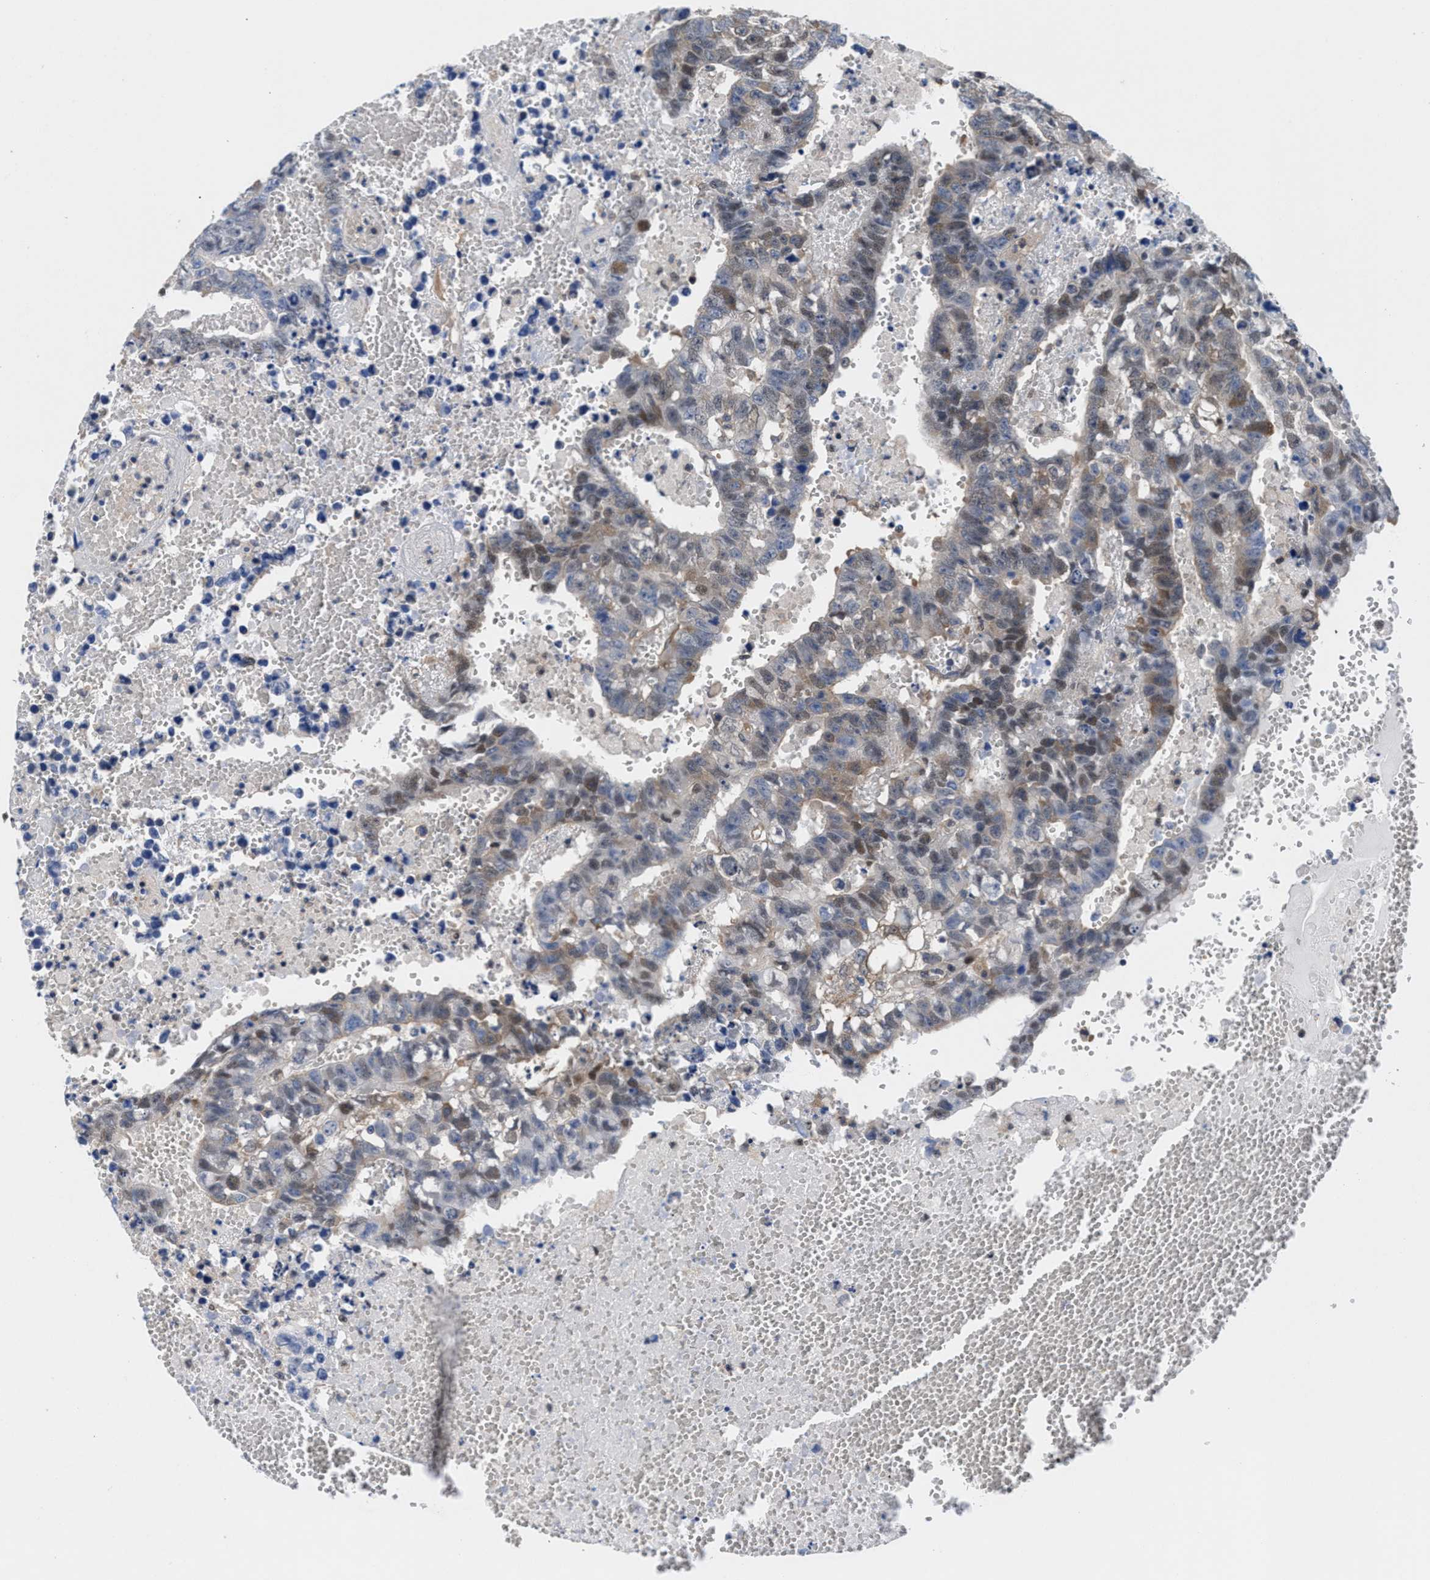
{"staining": {"intensity": "weak", "quantity": "25%-75%", "location": "cytoplasmic/membranous,nuclear"}, "tissue": "testis cancer", "cell_type": "Tumor cells", "image_type": "cancer", "snomed": [{"axis": "morphology", "description": "Carcinoma, Embryonal, NOS"}, {"axis": "topography", "description": "Testis"}], "caption": "Immunohistochemical staining of testis cancer demonstrates weak cytoplasmic/membranous and nuclear protein staining in approximately 25%-75% of tumor cells.", "gene": "ACLY", "patient": {"sex": "male", "age": 25}}